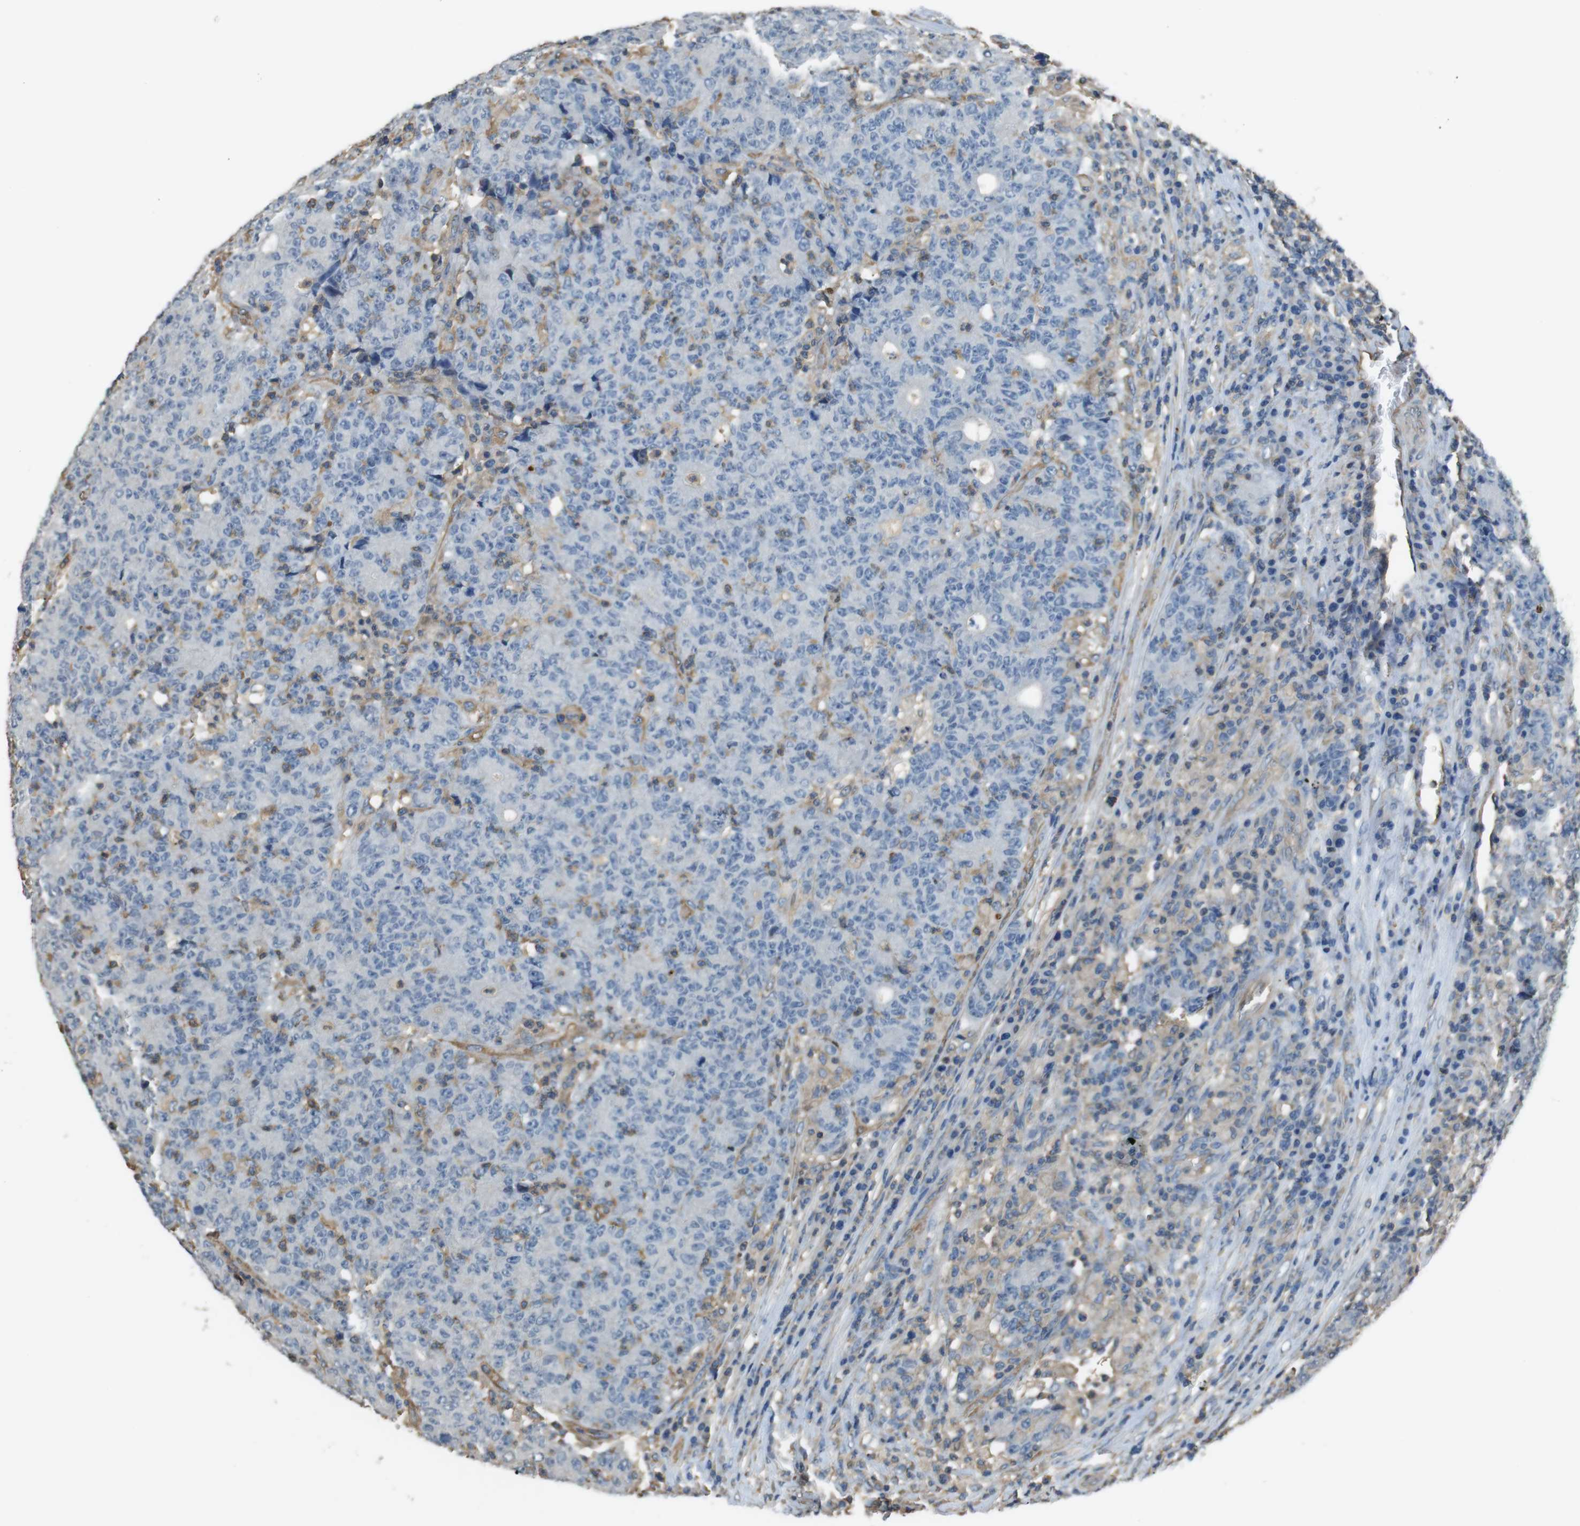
{"staining": {"intensity": "weak", "quantity": "<25%", "location": "cytoplasmic/membranous"}, "tissue": "colorectal cancer", "cell_type": "Tumor cells", "image_type": "cancer", "snomed": [{"axis": "morphology", "description": "Normal tissue, NOS"}, {"axis": "morphology", "description": "Adenocarcinoma, NOS"}, {"axis": "topography", "description": "Colon"}], "caption": "IHC micrograph of colorectal adenocarcinoma stained for a protein (brown), which exhibits no positivity in tumor cells.", "gene": "FCAR", "patient": {"sex": "female", "age": 75}}